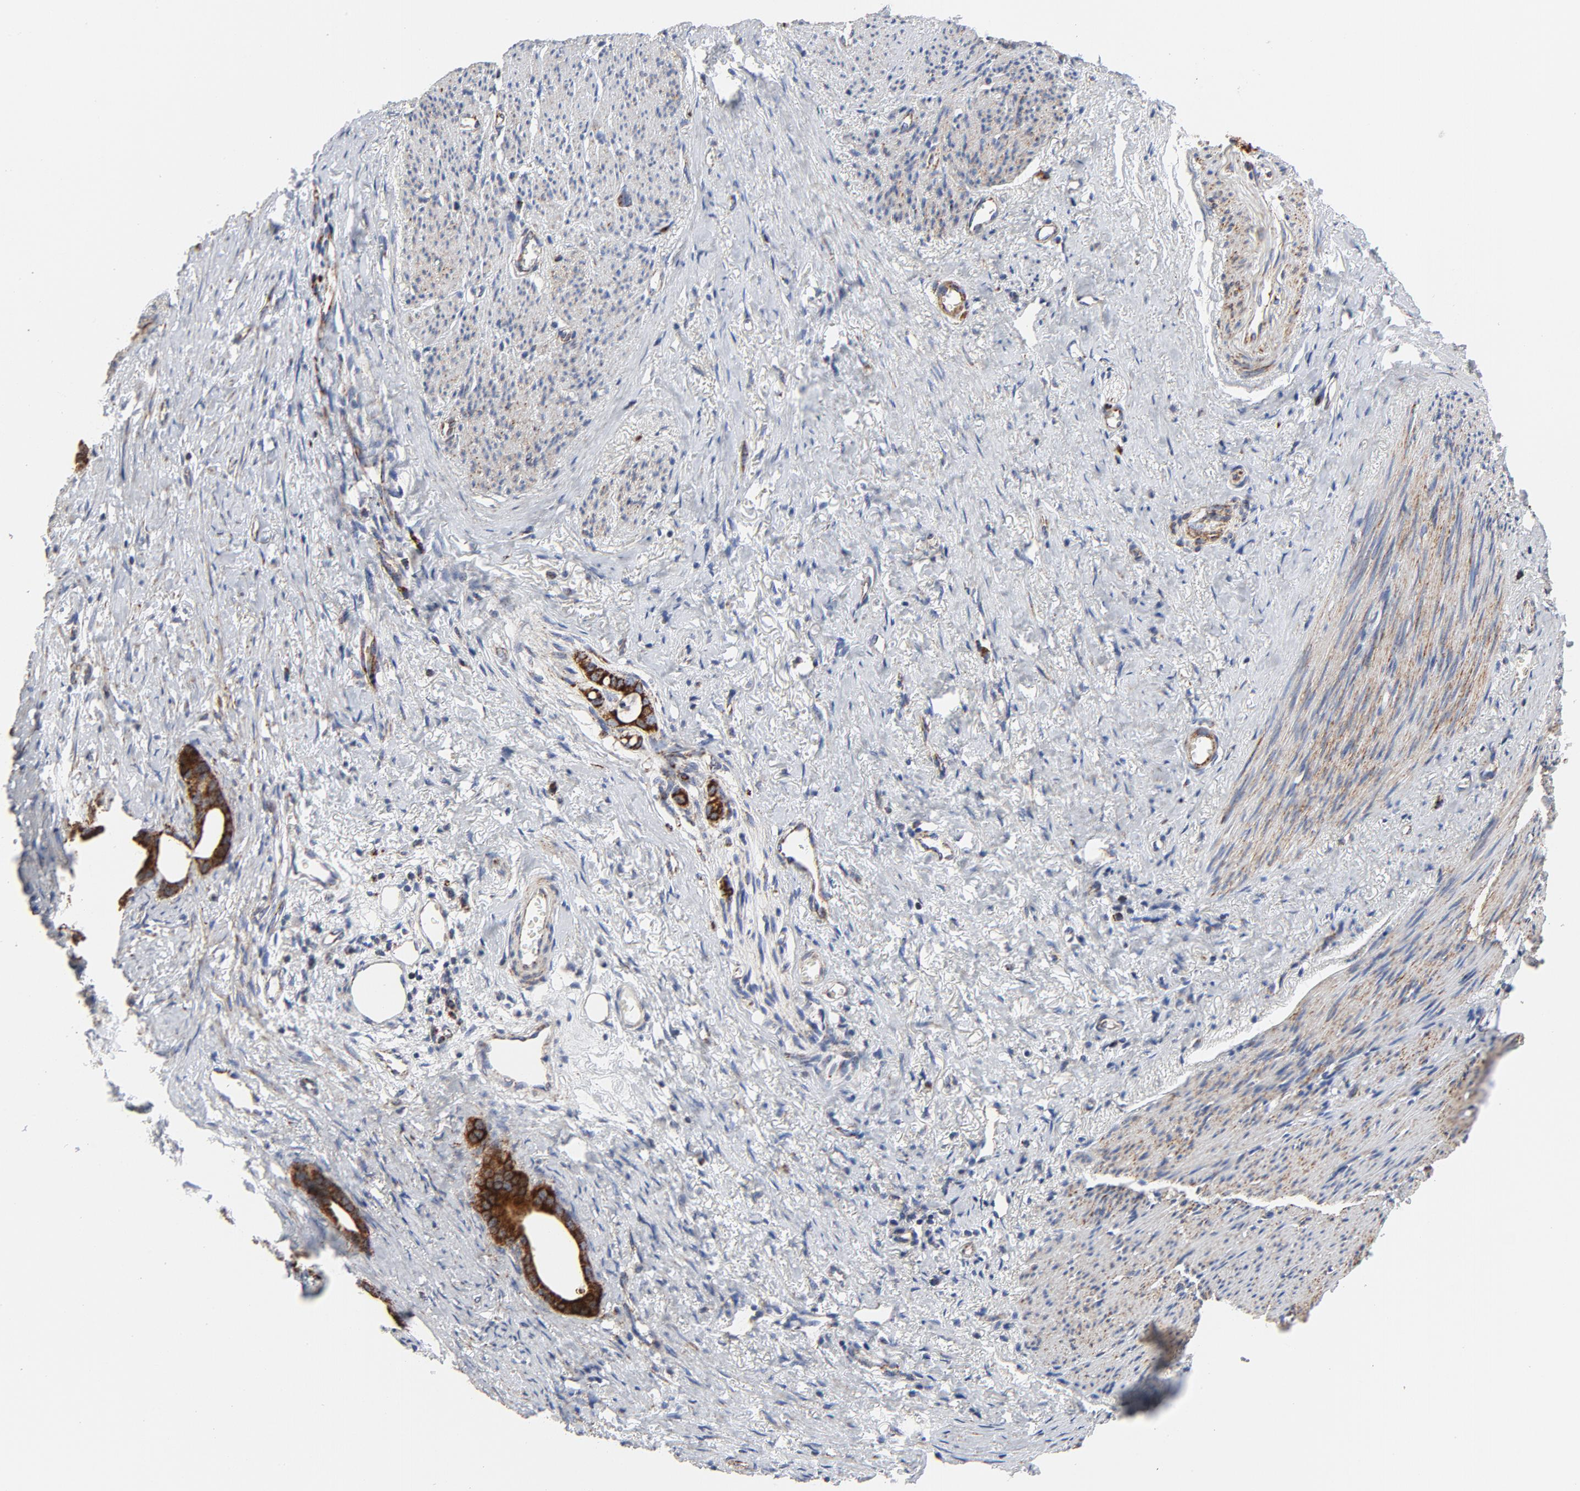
{"staining": {"intensity": "strong", "quantity": ">75%", "location": "cytoplasmic/membranous"}, "tissue": "stomach cancer", "cell_type": "Tumor cells", "image_type": "cancer", "snomed": [{"axis": "morphology", "description": "Adenocarcinoma, NOS"}, {"axis": "topography", "description": "Stomach"}], "caption": "Immunohistochemical staining of adenocarcinoma (stomach) shows high levels of strong cytoplasmic/membranous protein expression in about >75% of tumor cells.", "gene": "CYCS", "patient": {"sex": "female", "age": 75}}